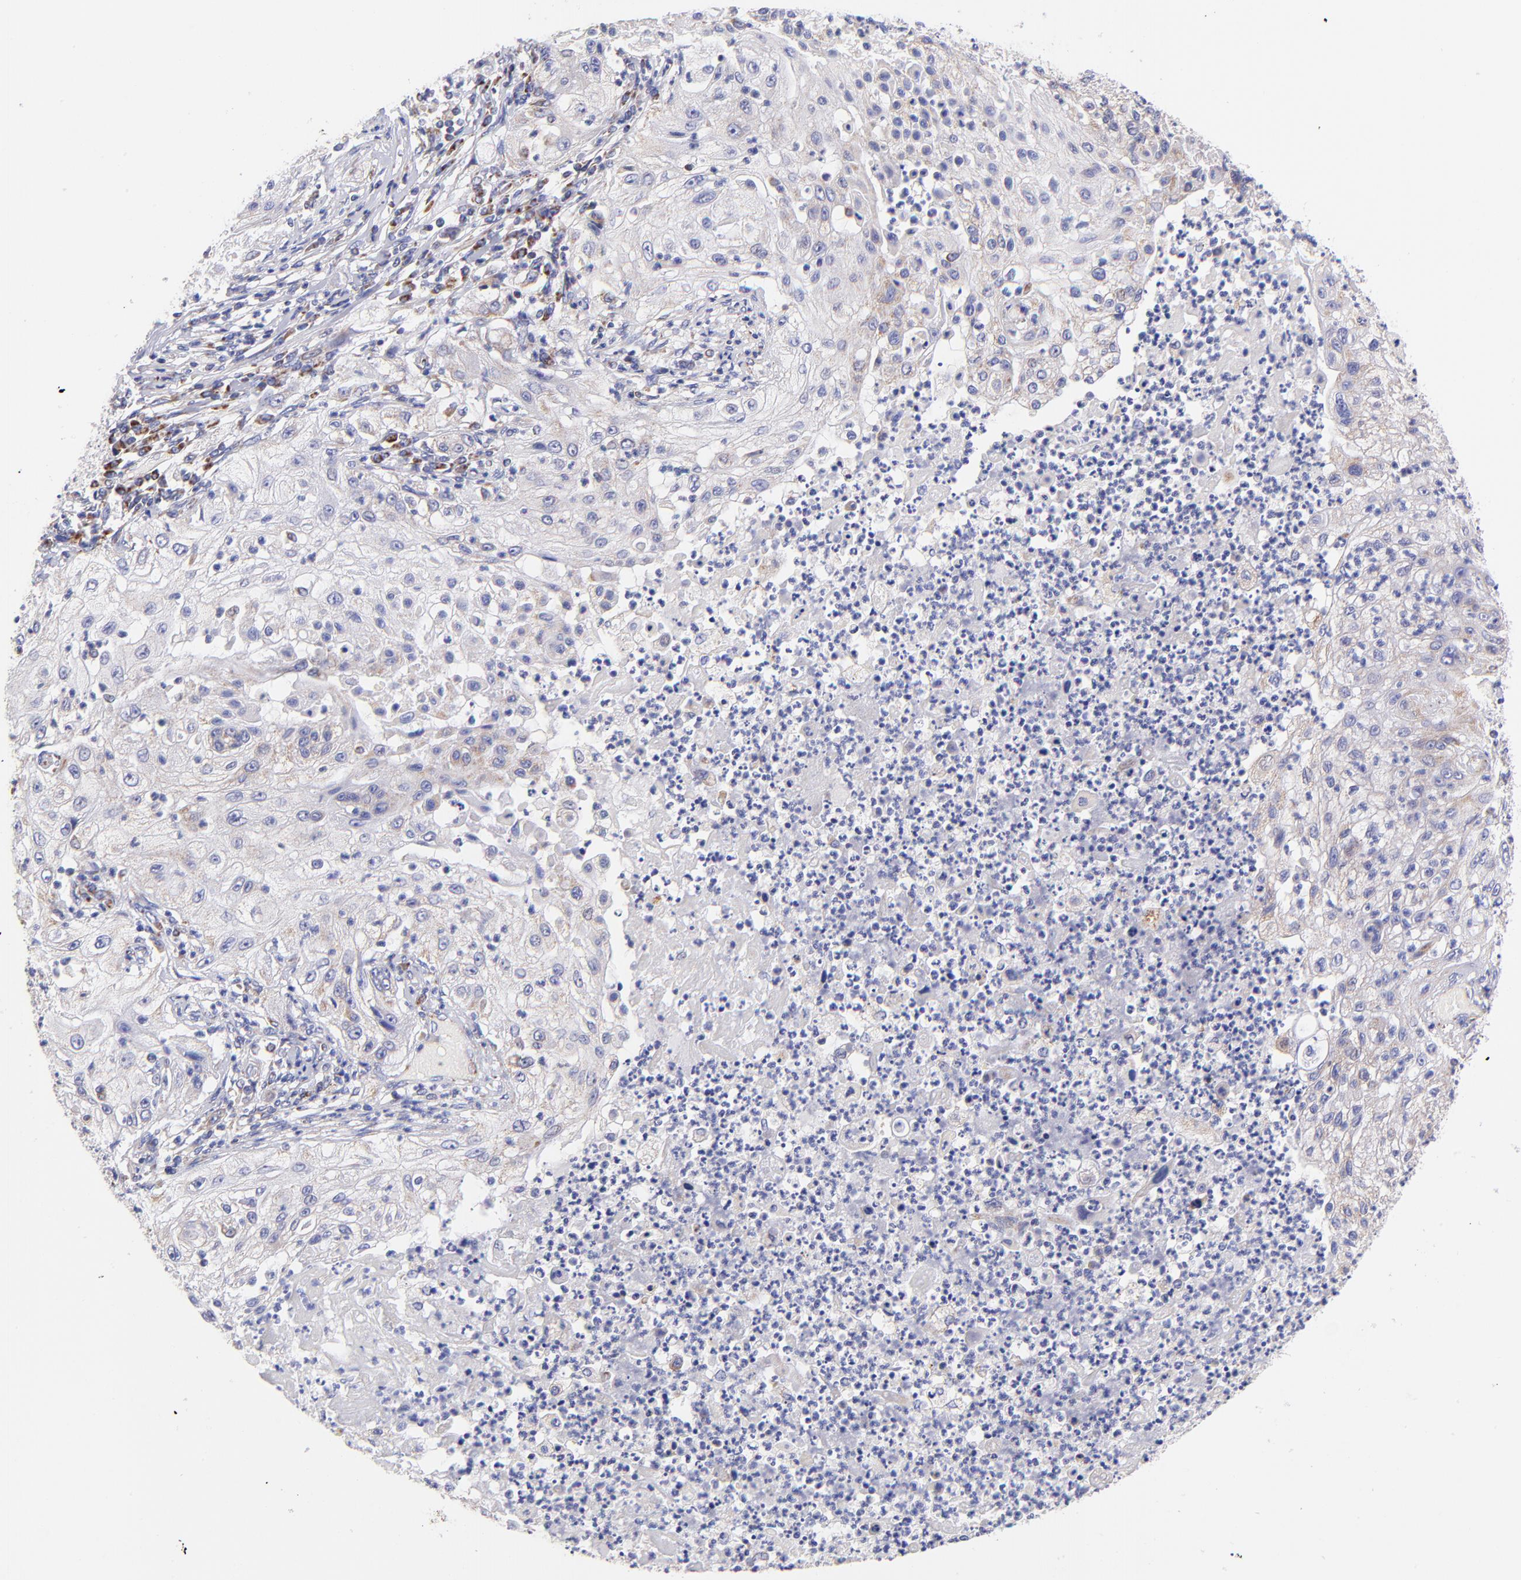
{"staining": {"intensity": "weak", "quantity": "<25%", "location": "cytoplasmic/membranous"}, "tissue": "lung cancer", "cell_type": "Tumor cells", "image_type": "cancer", "snomed": [{"axis": "morphology", "description": "Inflammation, NOS"}, {"axis": "morphology", "description": "Squamous cell carcinoma, NOS"}, {"axis": "topography", "description": "Lymph node"}, {"axis": "topography", "description": "Soft tissue"}, {"axis": "topography", "description": "Lung"}], "caption": "This is a histopathology image of immunohistochemistry (IHC) staining of lung squamous cell carcinoma, which shows no positivity in tumor cells.", "gene": "NDUFB7", "patient": {"sex": "male", "age": 66}}